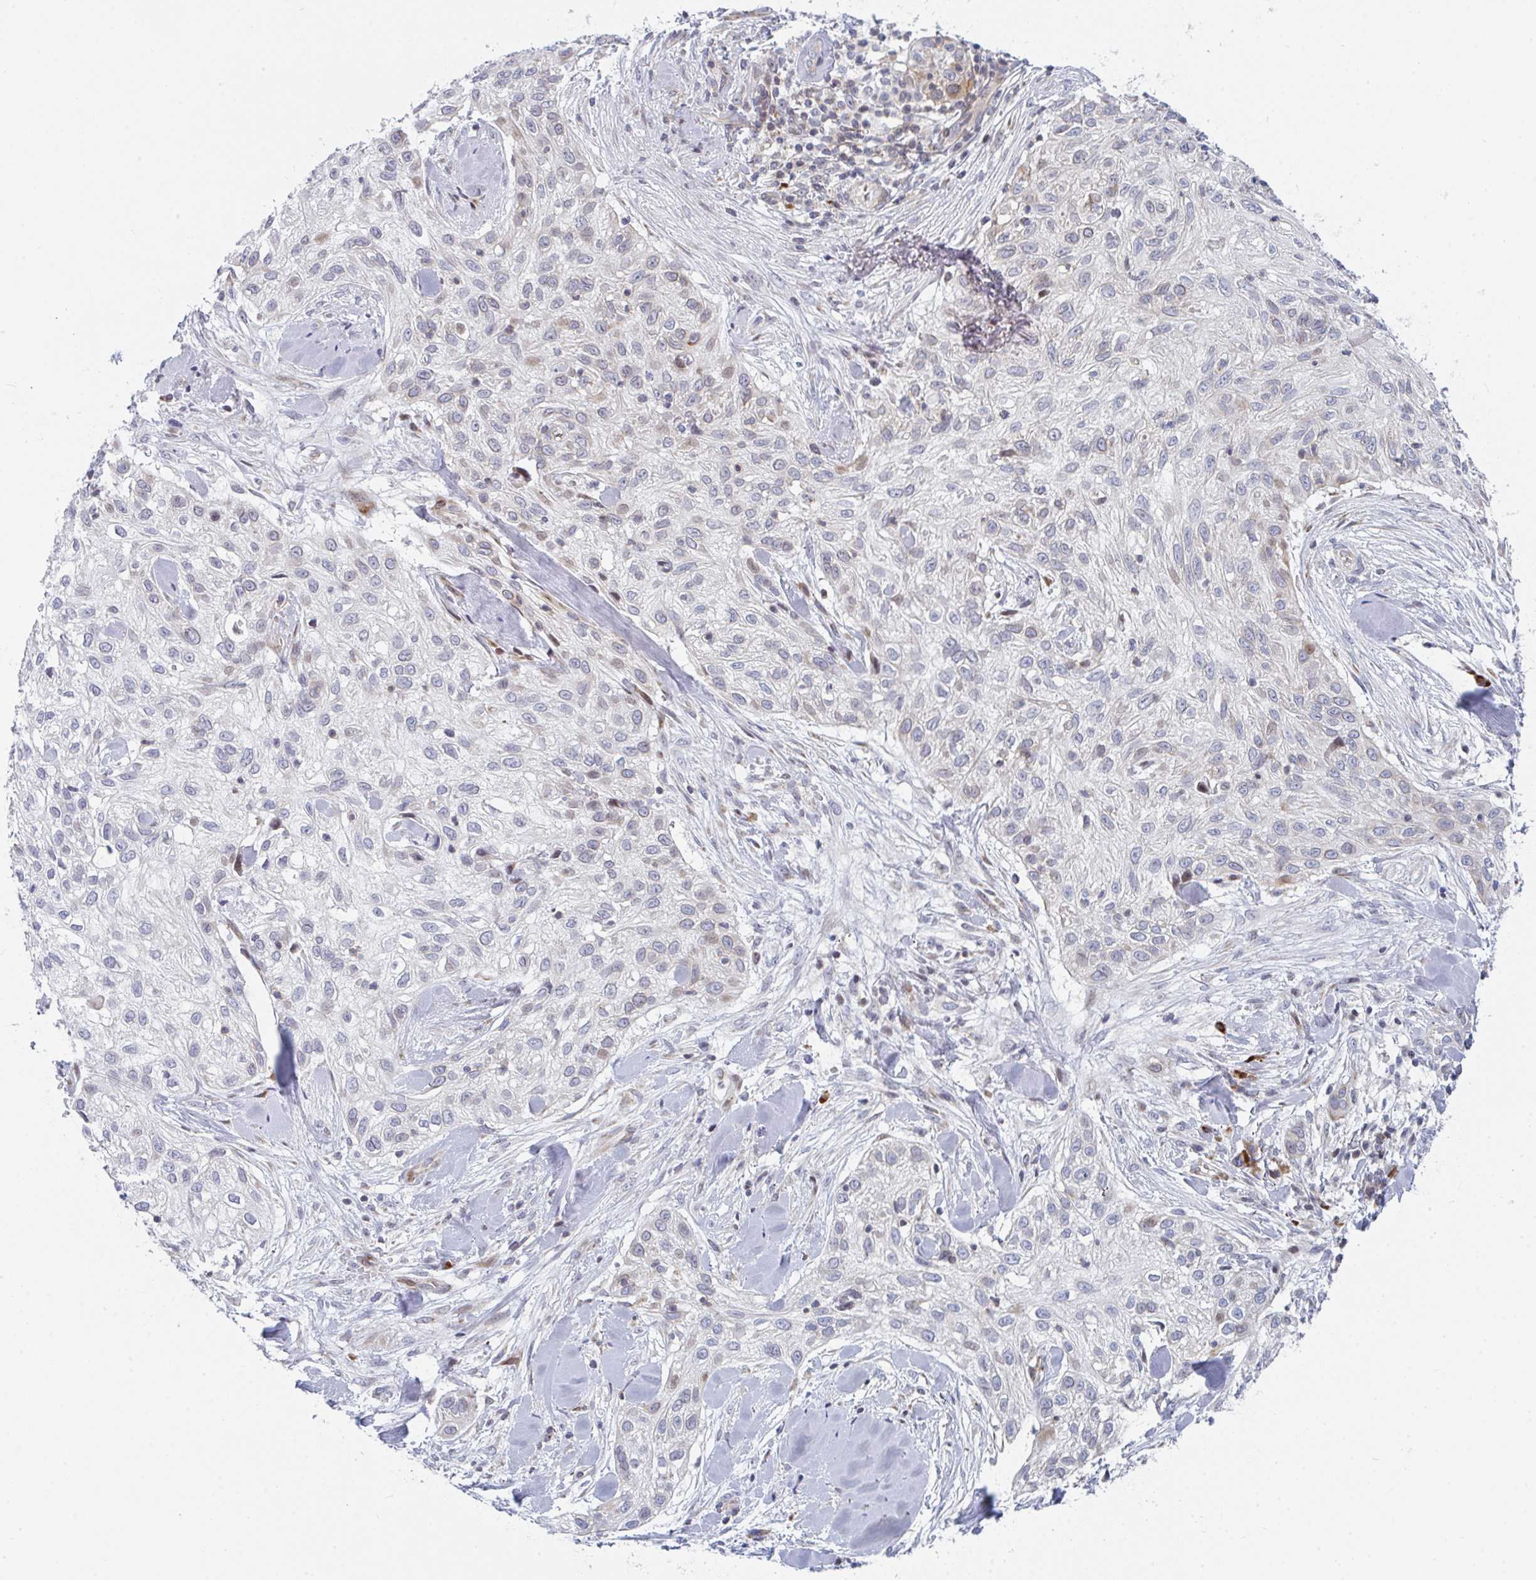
{"staining": {"intensity": "weak", "quantity": "<25%", "location": "cytoplasmic/membranous"}, "tissue": "skin cancer", "cell_type": "Tumor cells", "image_type": "cancer", "snomed": [{"axis": "morphology", "description": "Squamous cell carcinoma, NOS"}, {"axis": "topography", "description": "Skin"}], "caption": "High magnification brightfield microscopy of skin cancer (squamous cell carcinoma) stained with DAB (brown) and counterstained with hematoxylin (blue): tumor cells show no significant staining. (Brightfield microscopy of DAB immunohistochemistry (IHC) at high magnification).", "gene": "PRKCH", "patient": {"sex": "male", "age": 82}}